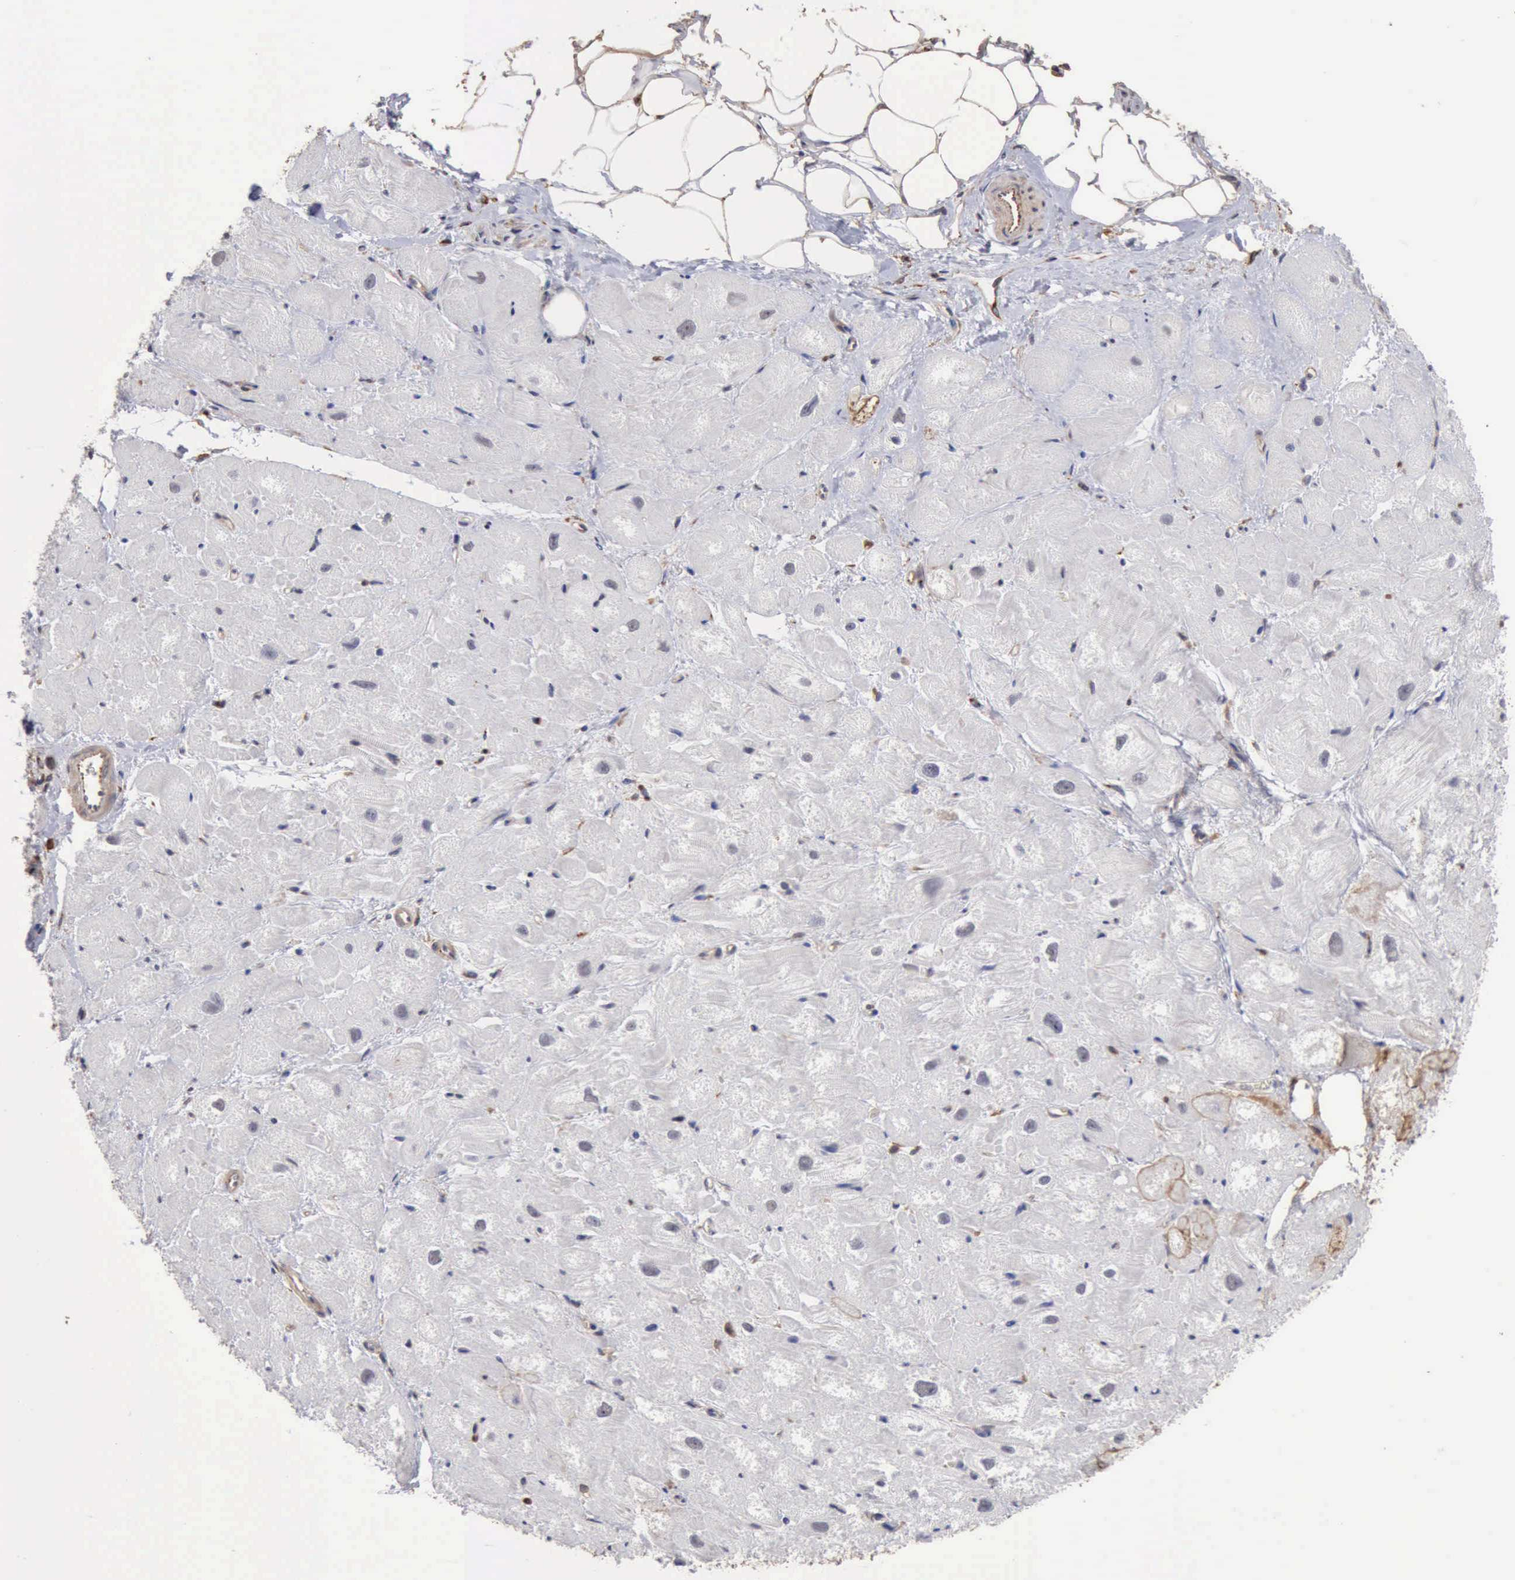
{"staining": {"intensity": "negative", "quantity": "none", "location": "none"}, "tissue": "heart muscle", "cell_type": "Cardiomyocytes", "image_type": "normal", "snomed": [{"axis": "morphology", "description": "Normal tissue, NOS"}, {"axis": "topography", "description": "Heart"}], "caption": "Immunohistochemistry (IHC) histopathology image of unremarkable heart muscle: human heart muscle stained with DAB (3,3'-diaminobenzidine) displays no significant protein staining in cardiomyocytes.", "gene": "GPR101", "patient": {"sex": "male", "age": 49}}